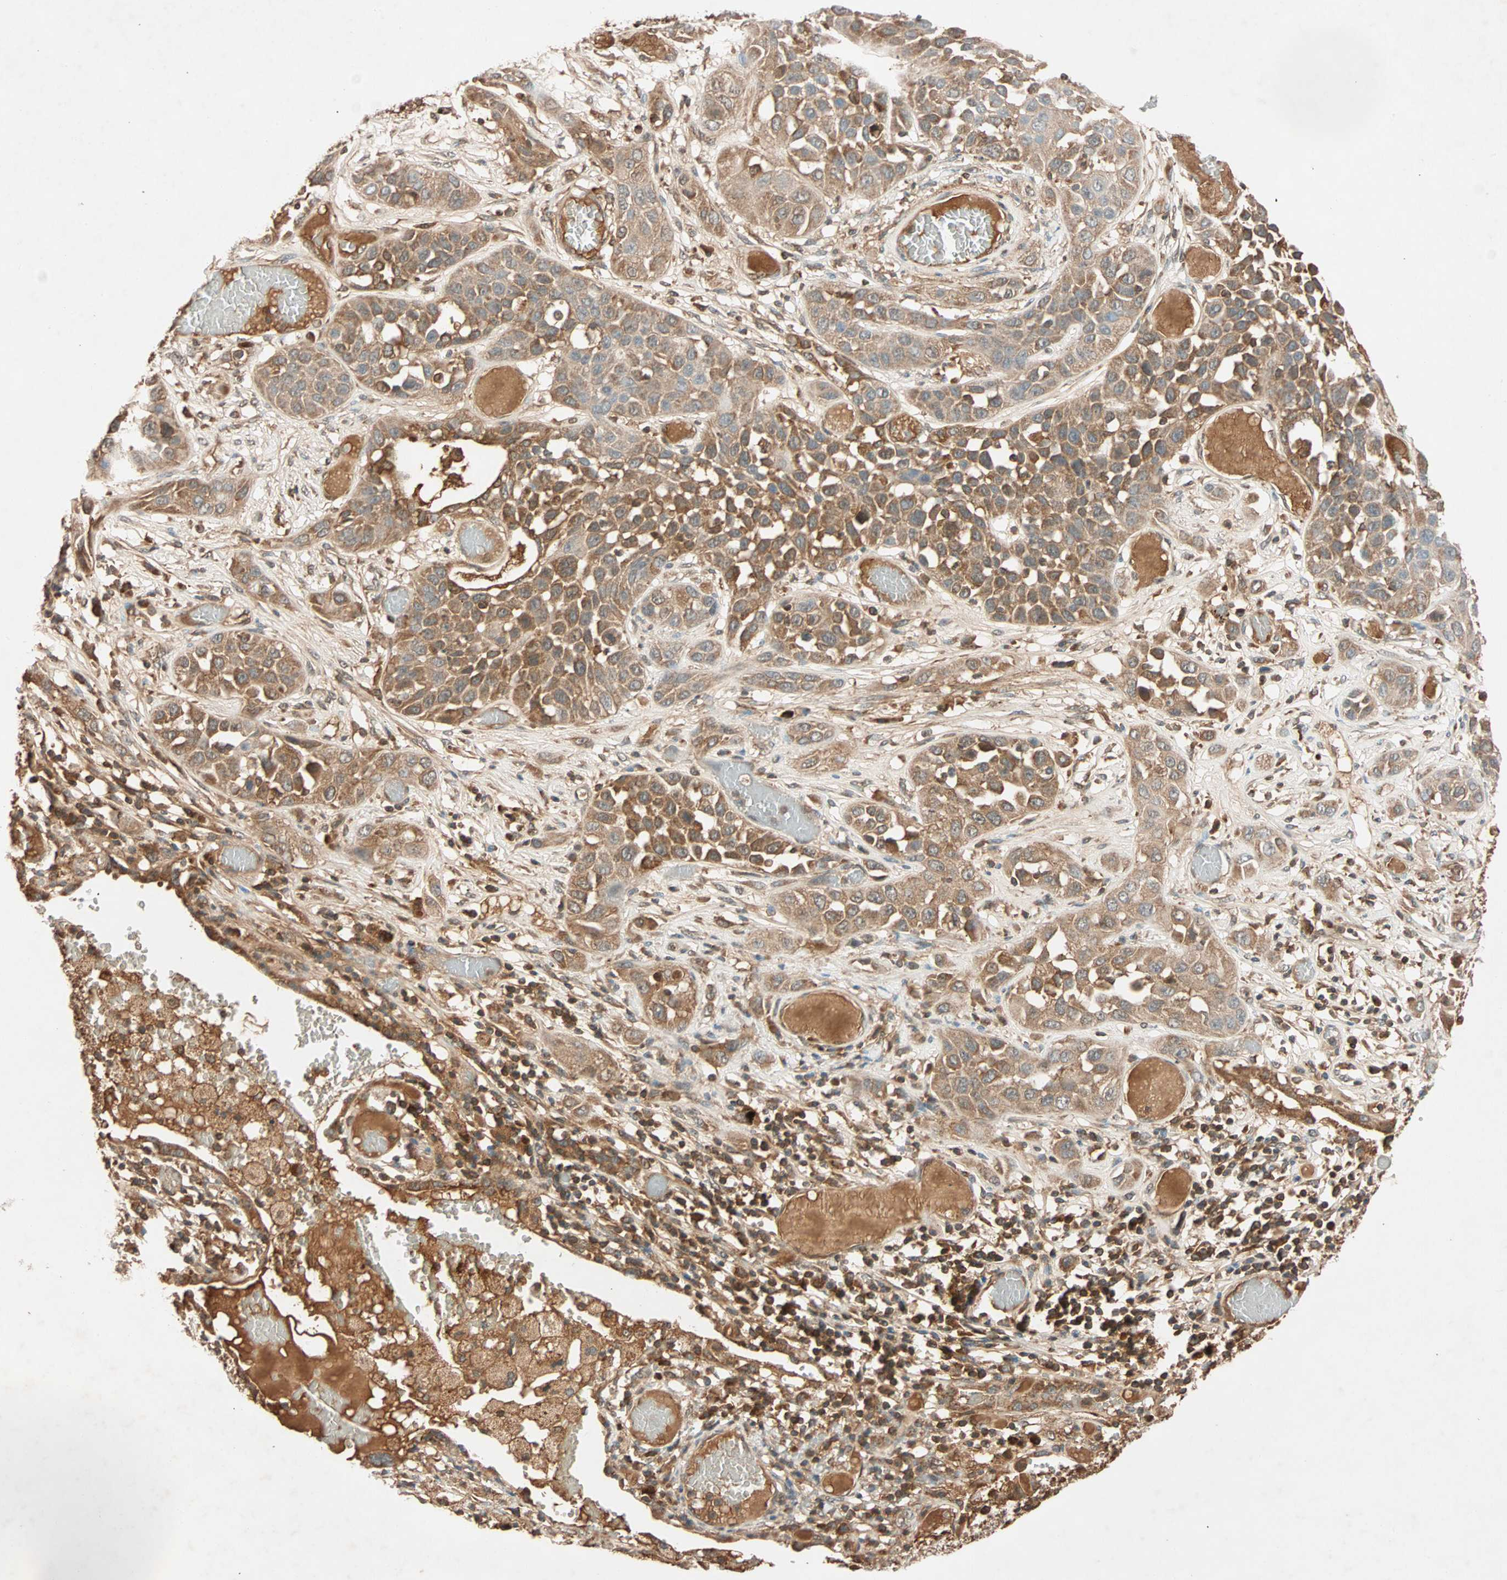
{"staining": {"intensity": "moderate", "quantity": ">75%", "location": "cytoplasmic/membranous"}, "tissue": "lung cancer", "cell_type": "Tumor cells", "image_type": "cancer", "snomed": [{"axis": "morphology", "description": "Squamous cell carcinoma, NOS"}, {"axis": "topography", "description": "Lung"}], "caption": "Human squamous cell carcinoma (lung) stained for a protein (brown) reveals moderate cytoplasmic/membranous positive expression in about >75% of tumor cells.", "gene": "MAPK1", "patient": {"sex": "male", "age": 71}}